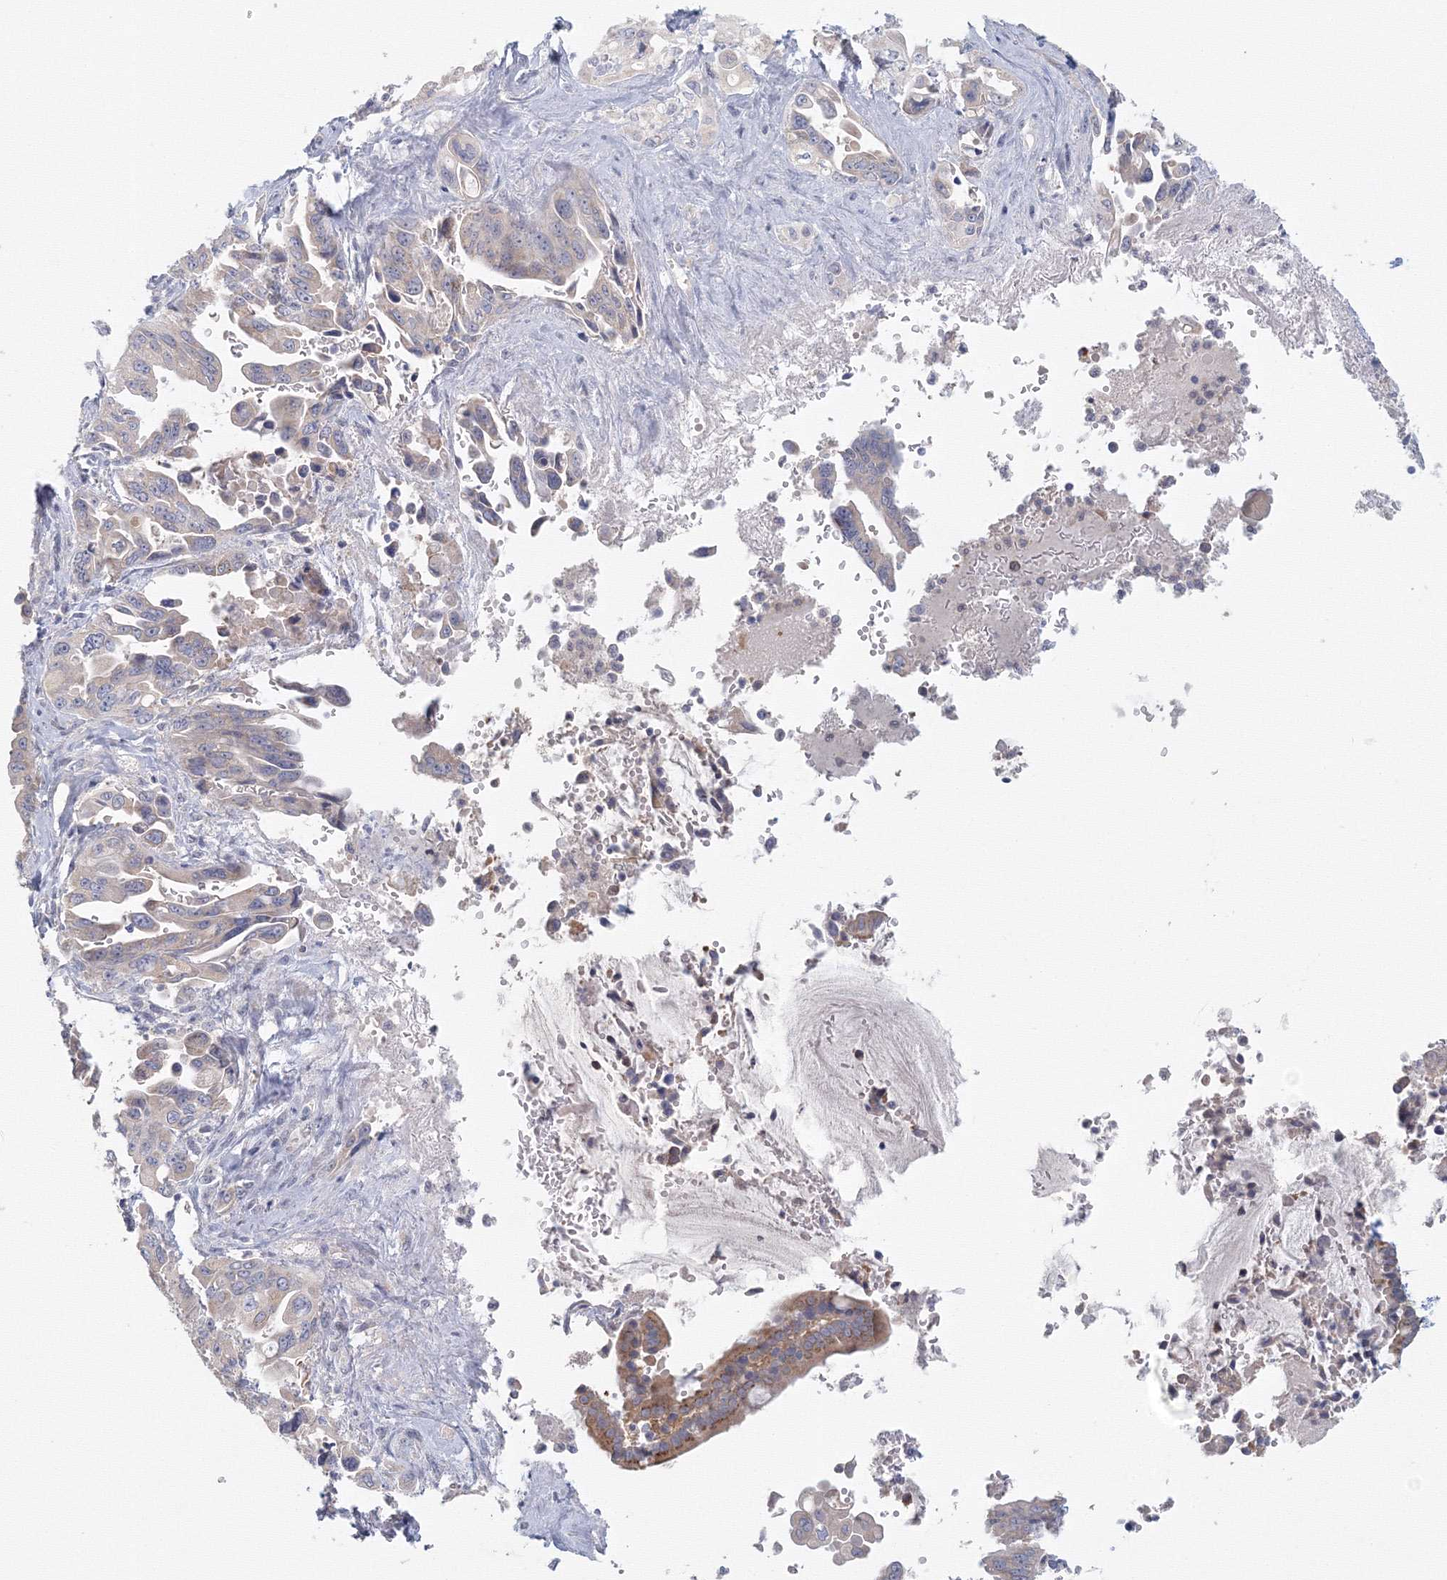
{"staining": {"intensity": "negative", "quantity": "none", "location": "none"}, "tissue": "pancreatic cancer", "cell_type": "Tumor cells", "image_type": "cancer", "snomed": [{"axis": "morphology", "description": "Adenocarcinoma, NOS"}, {"axis": "topography", "description": "Pancreas"}], "caption": "DAB (3,3'-diaminobenzidine) immunohistochemical staining of human pancreatic cancer (adenocarcinoma) reveals no significant expression in tumor cells.", "gene": "TACC2", "patient": {"sex": "male", "age": 70}}